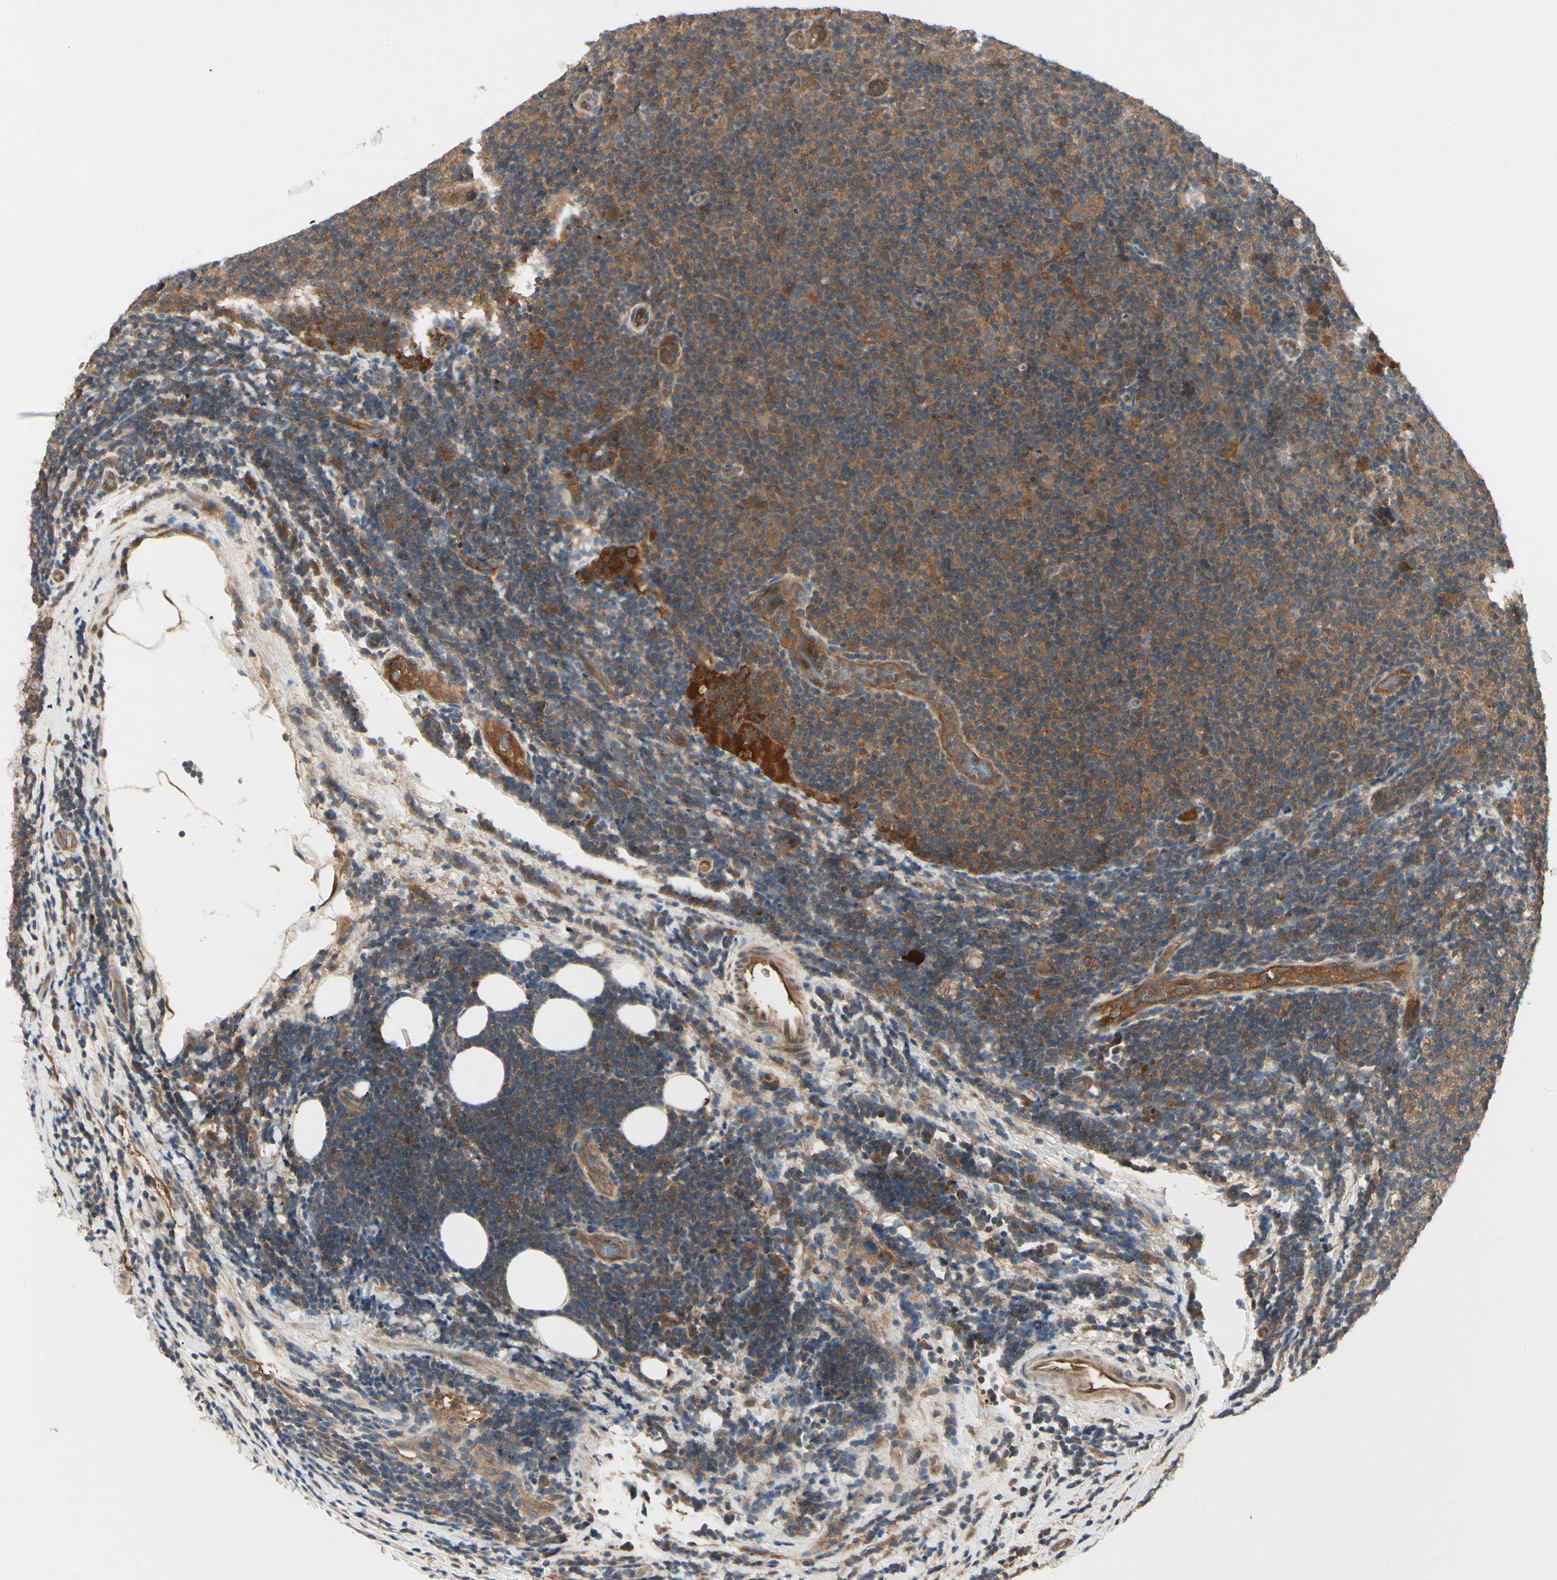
{"staining": {"intensity": "strong", "quantity": ">75%", "location": "cytoplasmic/membranous"}, "tissue": "lymphoma", "cell_type": "Tumor cells", "image_type": "cancer", "snomed": [{"axis": "morphology", "description": "Malignant lymphoma, non-Hodgkin's type, Low grade"}, {"axis": "topography", "description": "Lymph node"}], "caption": "Brown immunohistochemical staining in low-grade malignant lymphoma, non-Hodgkin's type displays strong cytoplasmic/membranous positivity in approximately >75% of tumor cells. (IHC, brightfield microscopy, high magnification).", "gene": "RNF14", "patient": {"sex": "male", "age": 83}}